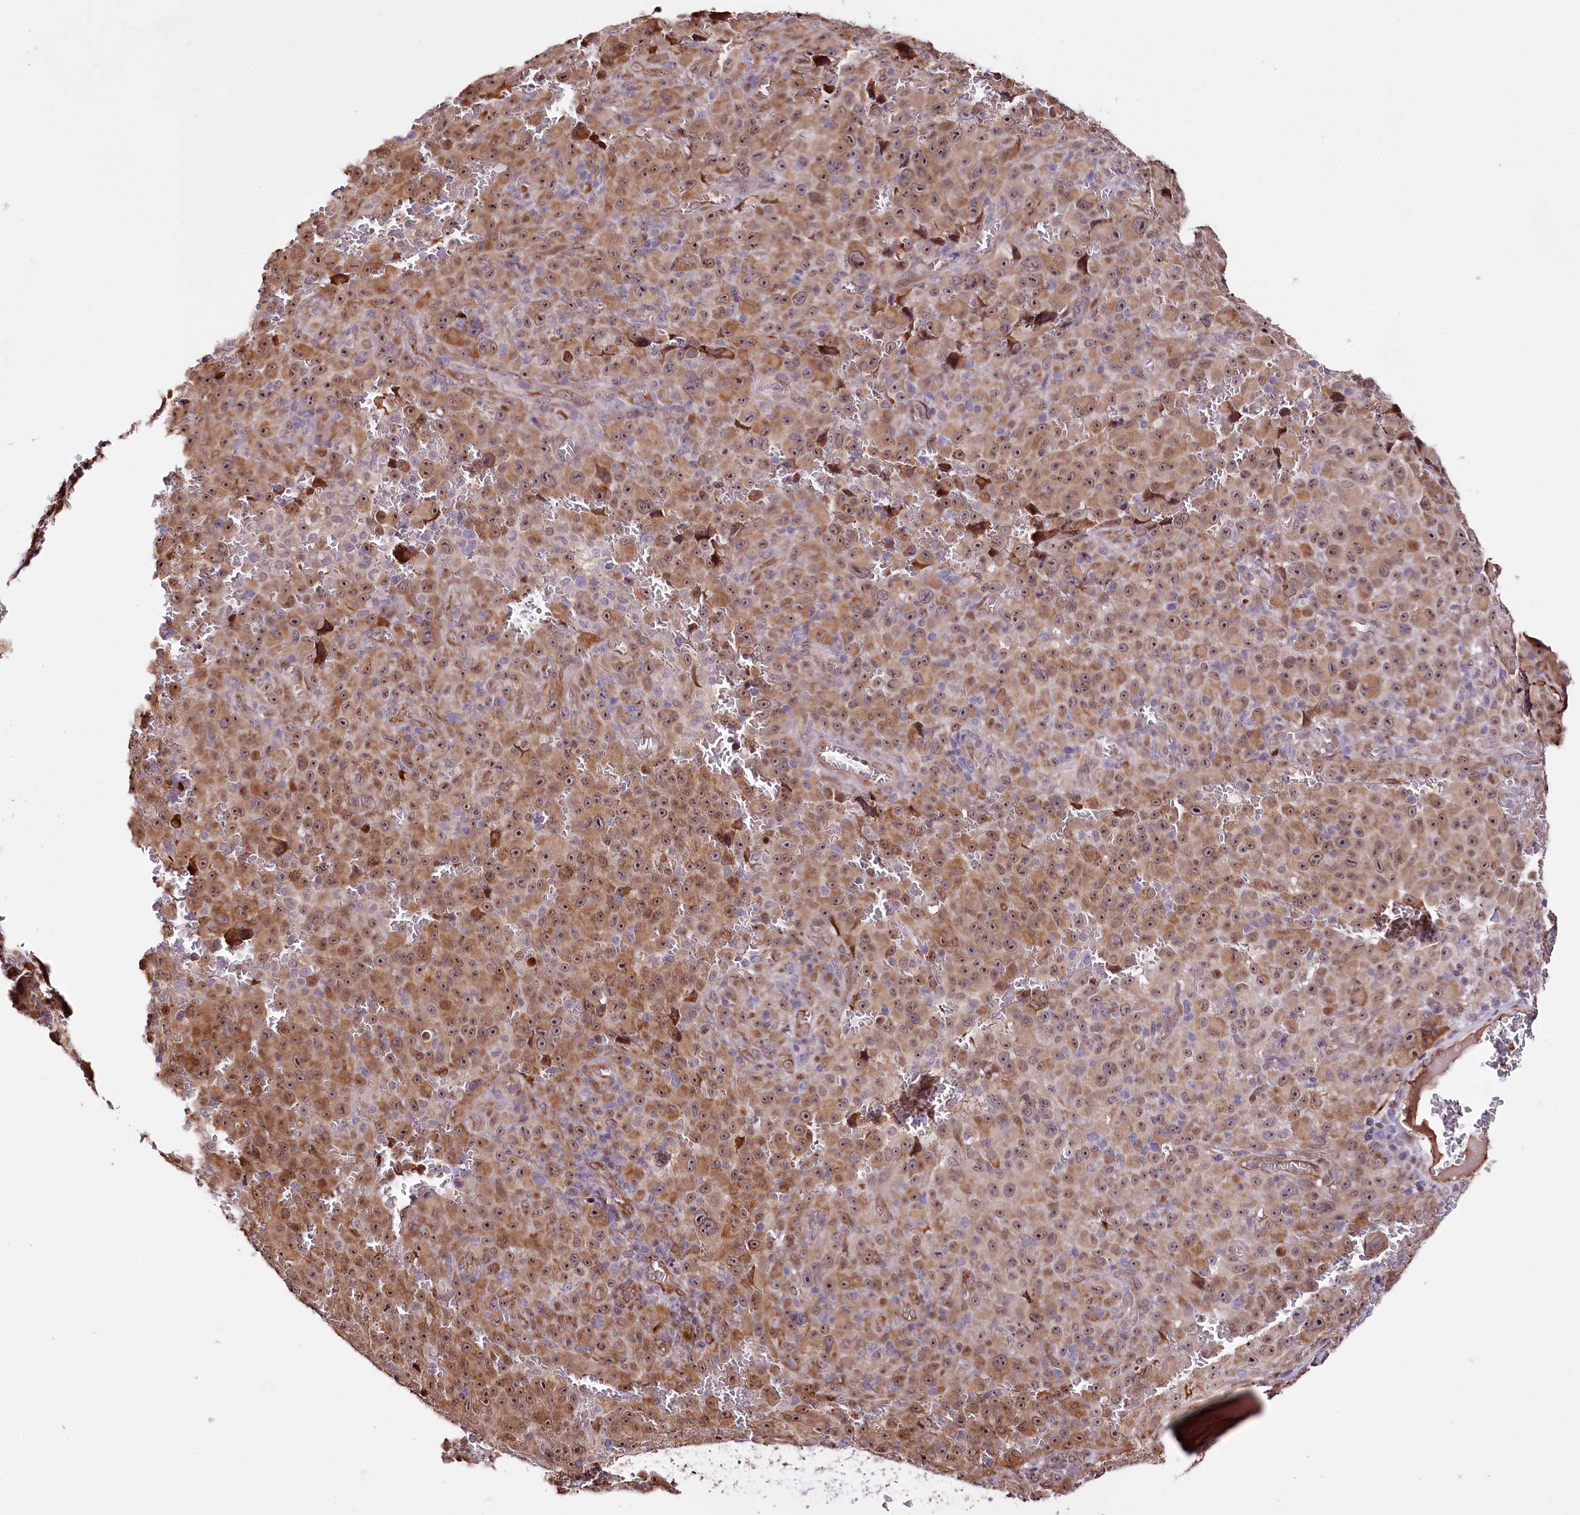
{"staining": {"intensity": "moderate", "quantity": ">75%", "location": "cytoplasmic/membranous,nuclear"}, "tissue": "melanoma", "cell_type": "Tumor cells", "image_type": "cancer", "snomed": [{"axis": "morphology", "description": "Malignant melanoma, NOS"}, {"axis": "topography", "description": "Skin"}], "caption": "Melanoma stained with a protein marker displays moderate staining in tumor cells.", "gene": "CUTC", "patient": {"sex": "female", "age": 82}}